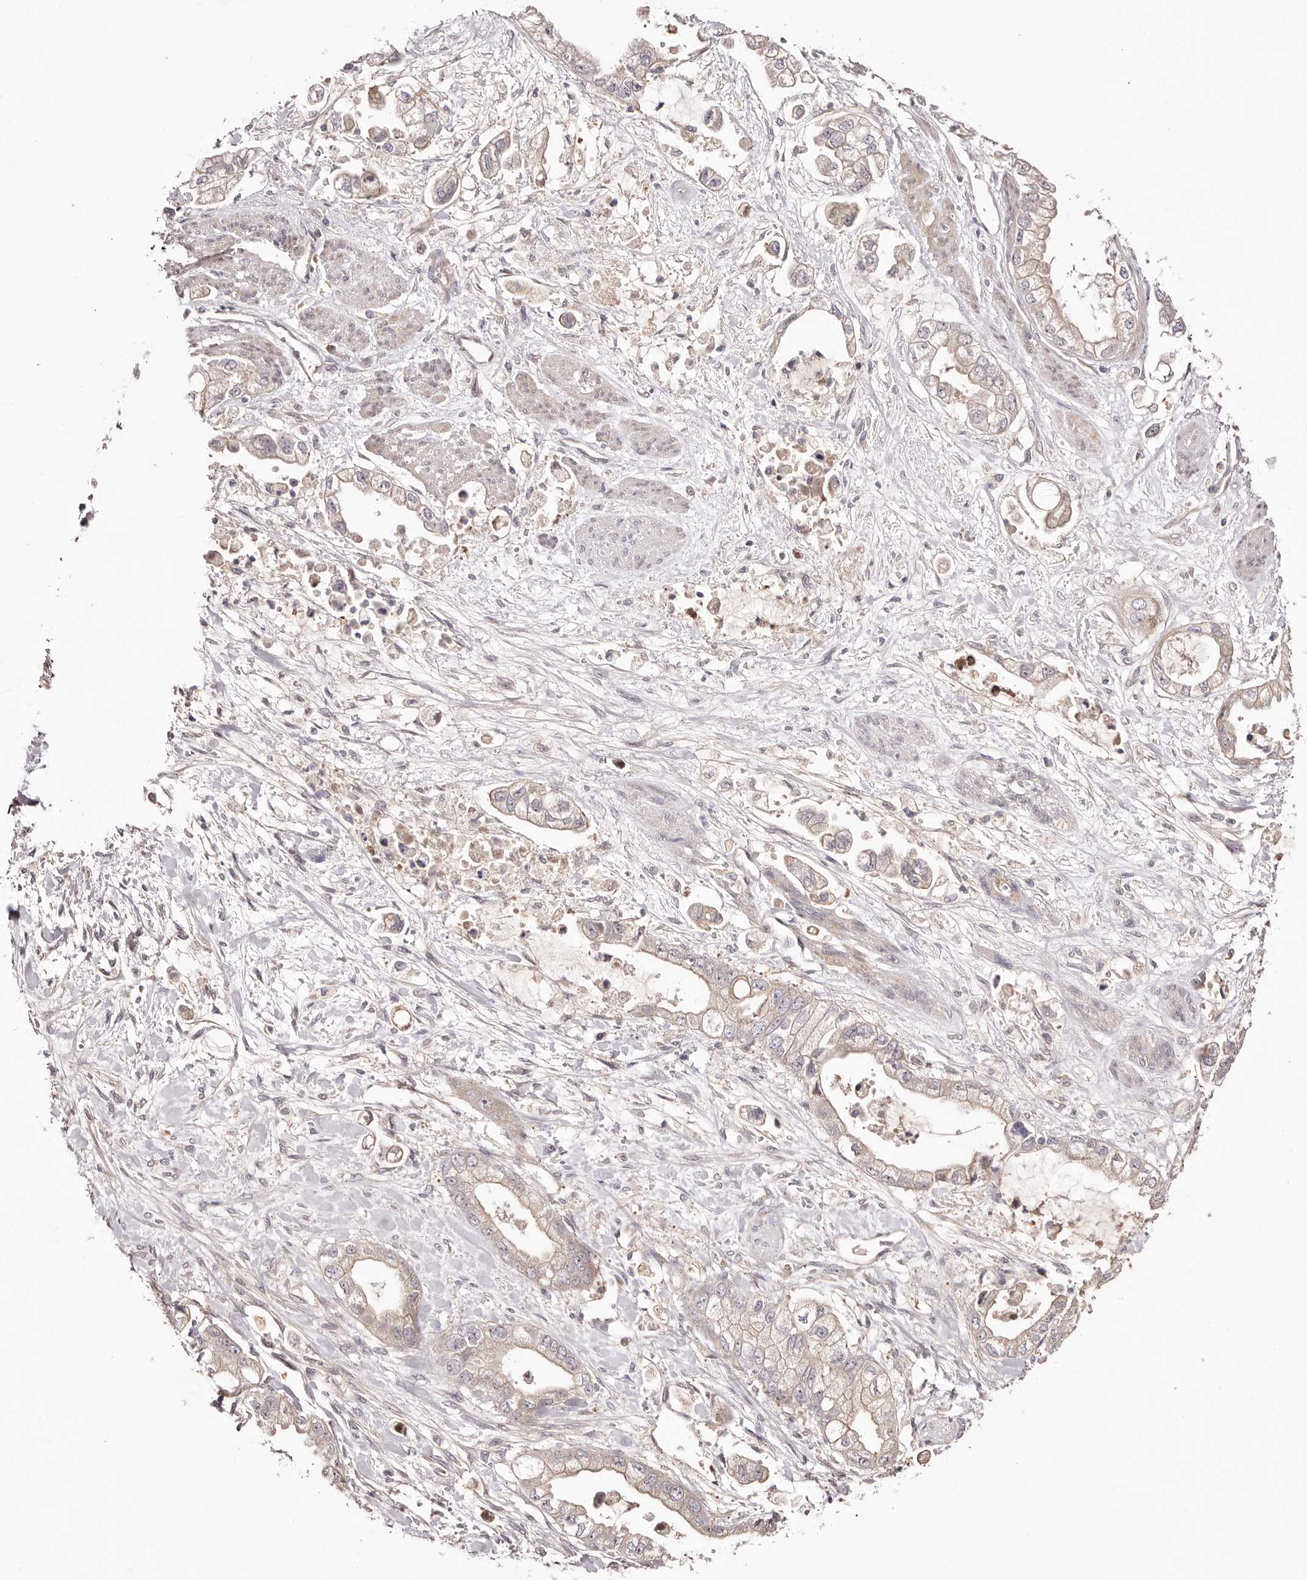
{"staining": {"intensity": "weak", "quantity": "<25%", "location": "cytoplasmic/membranous"}, "tissue": "stomach cancer", "cell_type": "Tumor cells", "image_type": "cancer", "snomed": [{"axis": "morphology", "description": "Adenocarcinoma, NOS"}, {"axis": "topography", "description": "Stomach"}], "caption": "The image reveals no significant expression in tumor cells of stomach cancer.", "gene": "EGR3", "patient": {"sex": "male", "age": 62}}